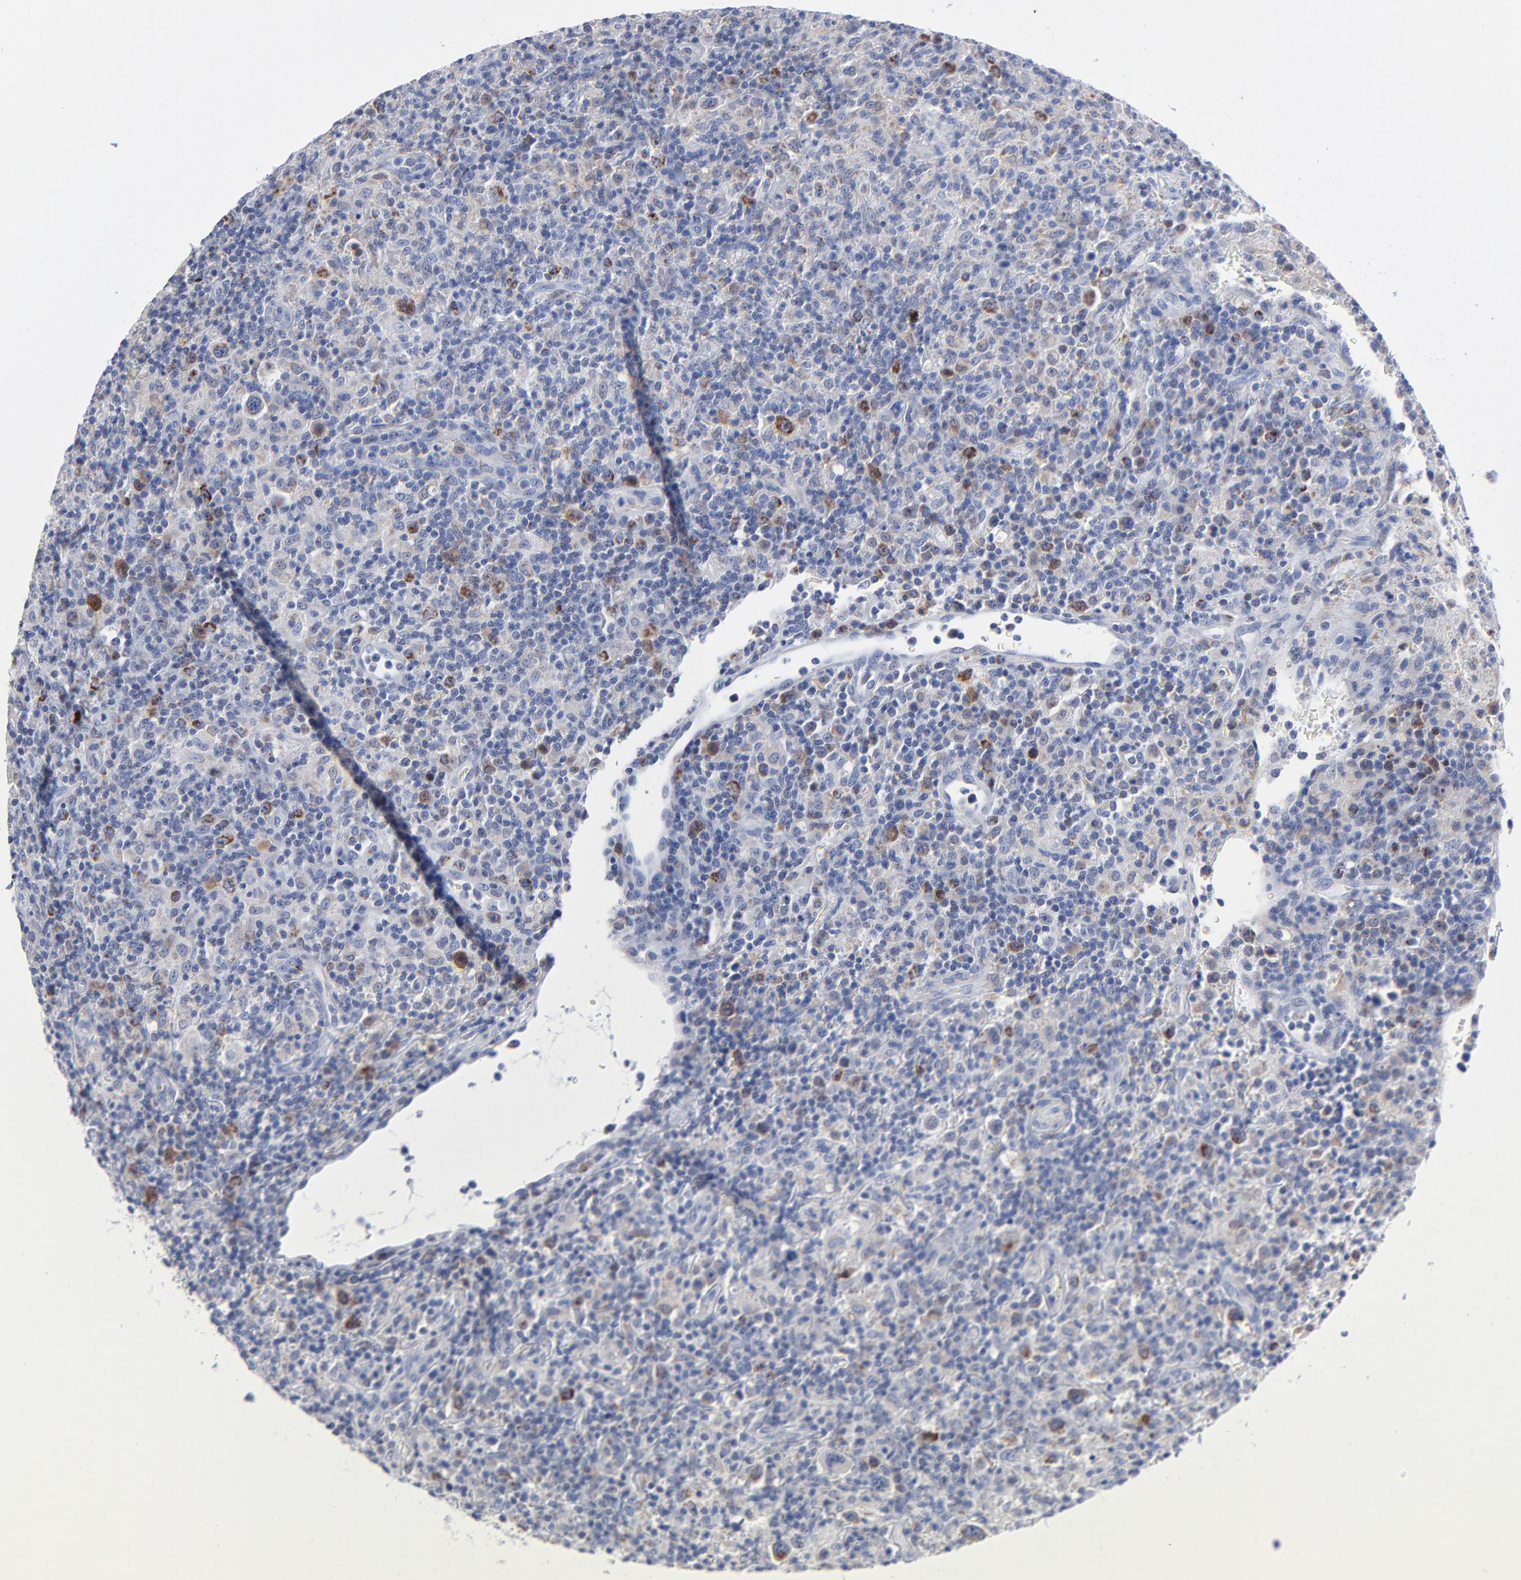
{"staining": {"intensity": "moderate", "quantity": "<25%", "location": "cytoplasmic/membranous"}, "tissue": "lymphoma", "cell_type": "Tumor cells", "image_type": "cancer", "snomed": [{"axis": "morphology", "description": "Hodgkin's disease, NOS"}, {"axis": "topography", "description": "Lymph node"}], "caption": "Moderate cytoplasmic/membranous expression is identified in about <25% of tumor cells in lymphoma.", "gene": "CHCHD10", "patient": {"sex": "male", "age": 65}}